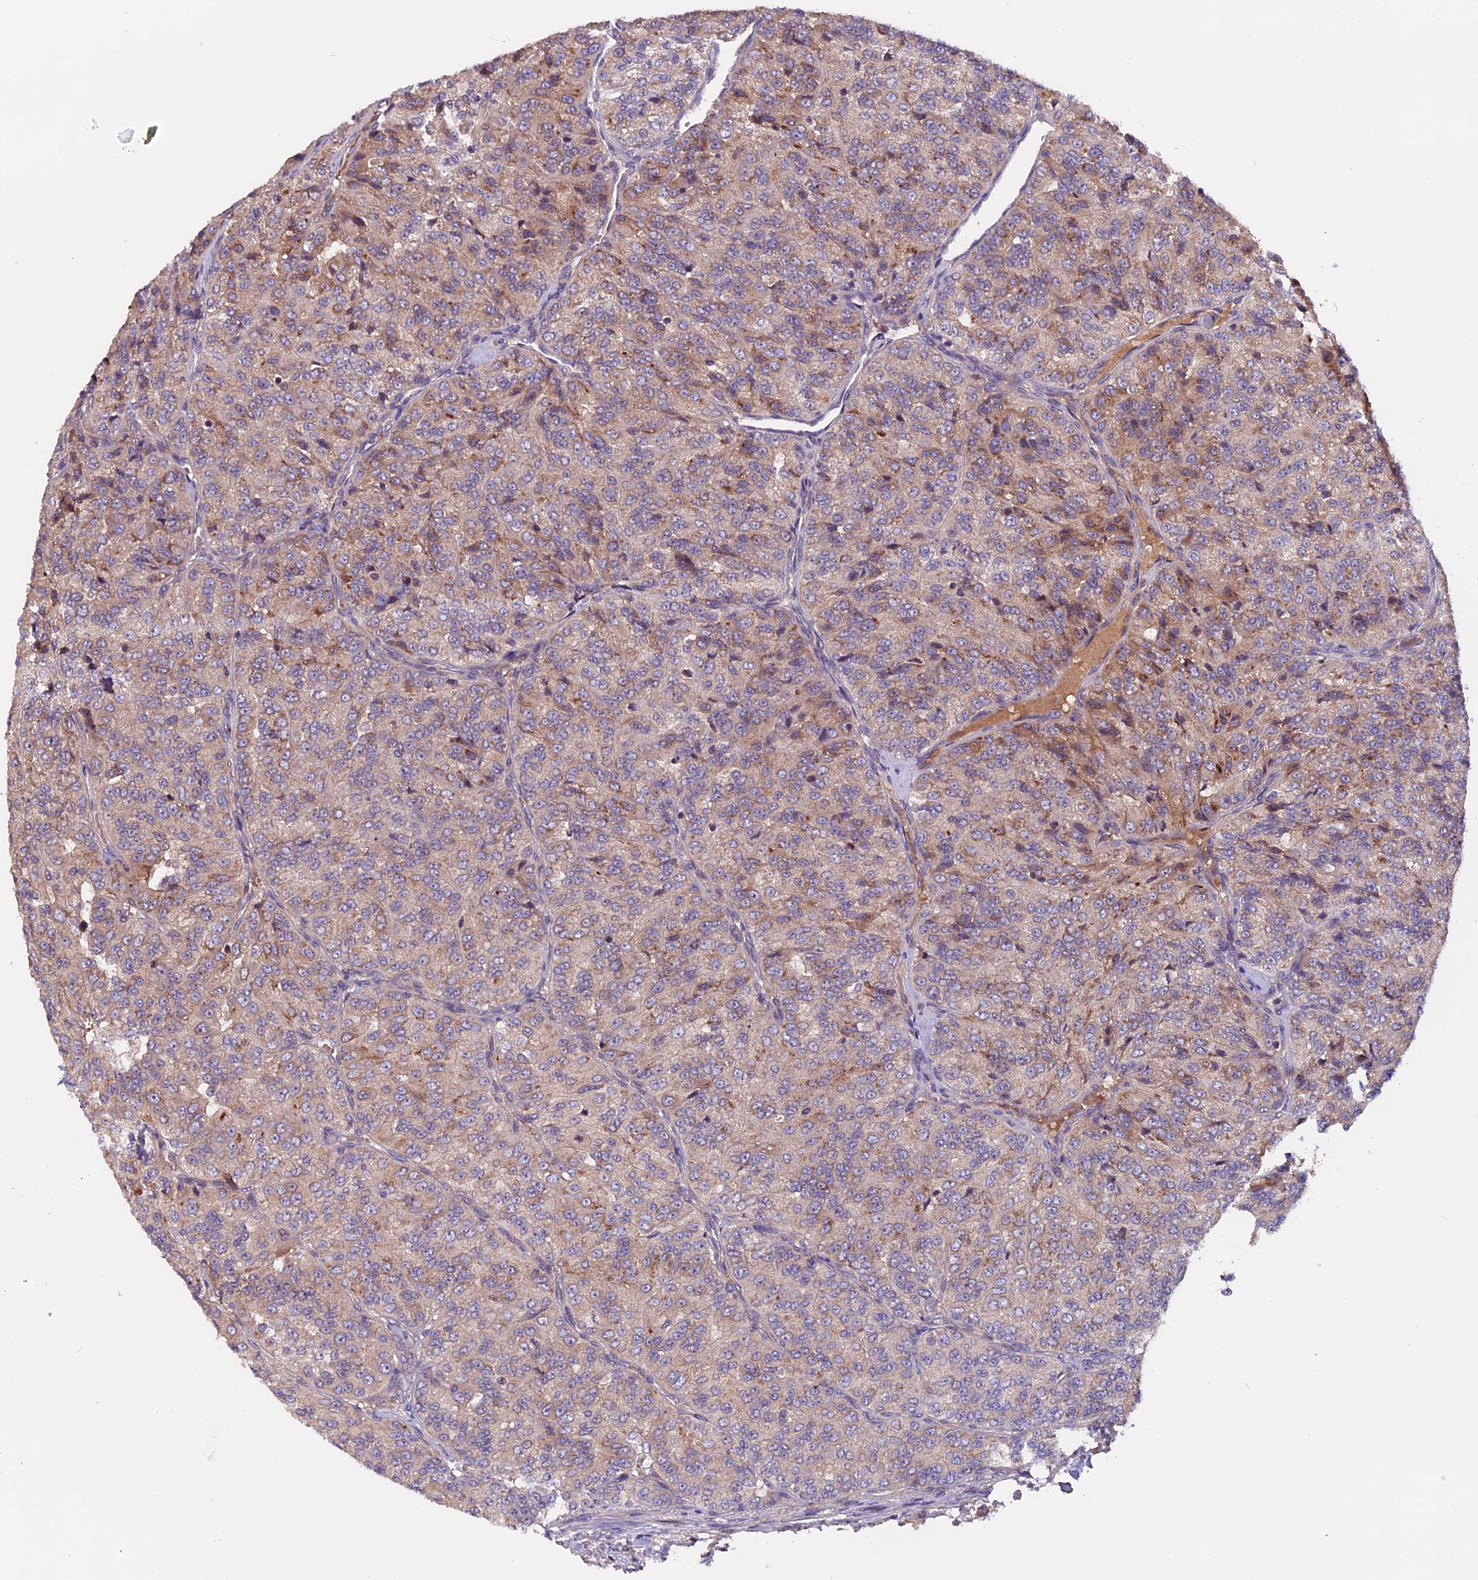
{"staining": {"intensity": "weak", "quantity": "<25%", "location": "cytoplasmic/membranous"}, "tissue": "renal cancer", "cell_type": "Tumor cells", "image_type": "cancer", "snomed": [{"axis": "morphology", "description": "Adenocarcinoma, NOS"}, {"axis": "topography", "description": "Kidney"}], "caption": "Immunohistochemistry of human adenocarcinoma (renal) demonstrates no staining in tumor cells.", "gene": "ZNF598", "patient": {"sex": "female", "age": 63}}